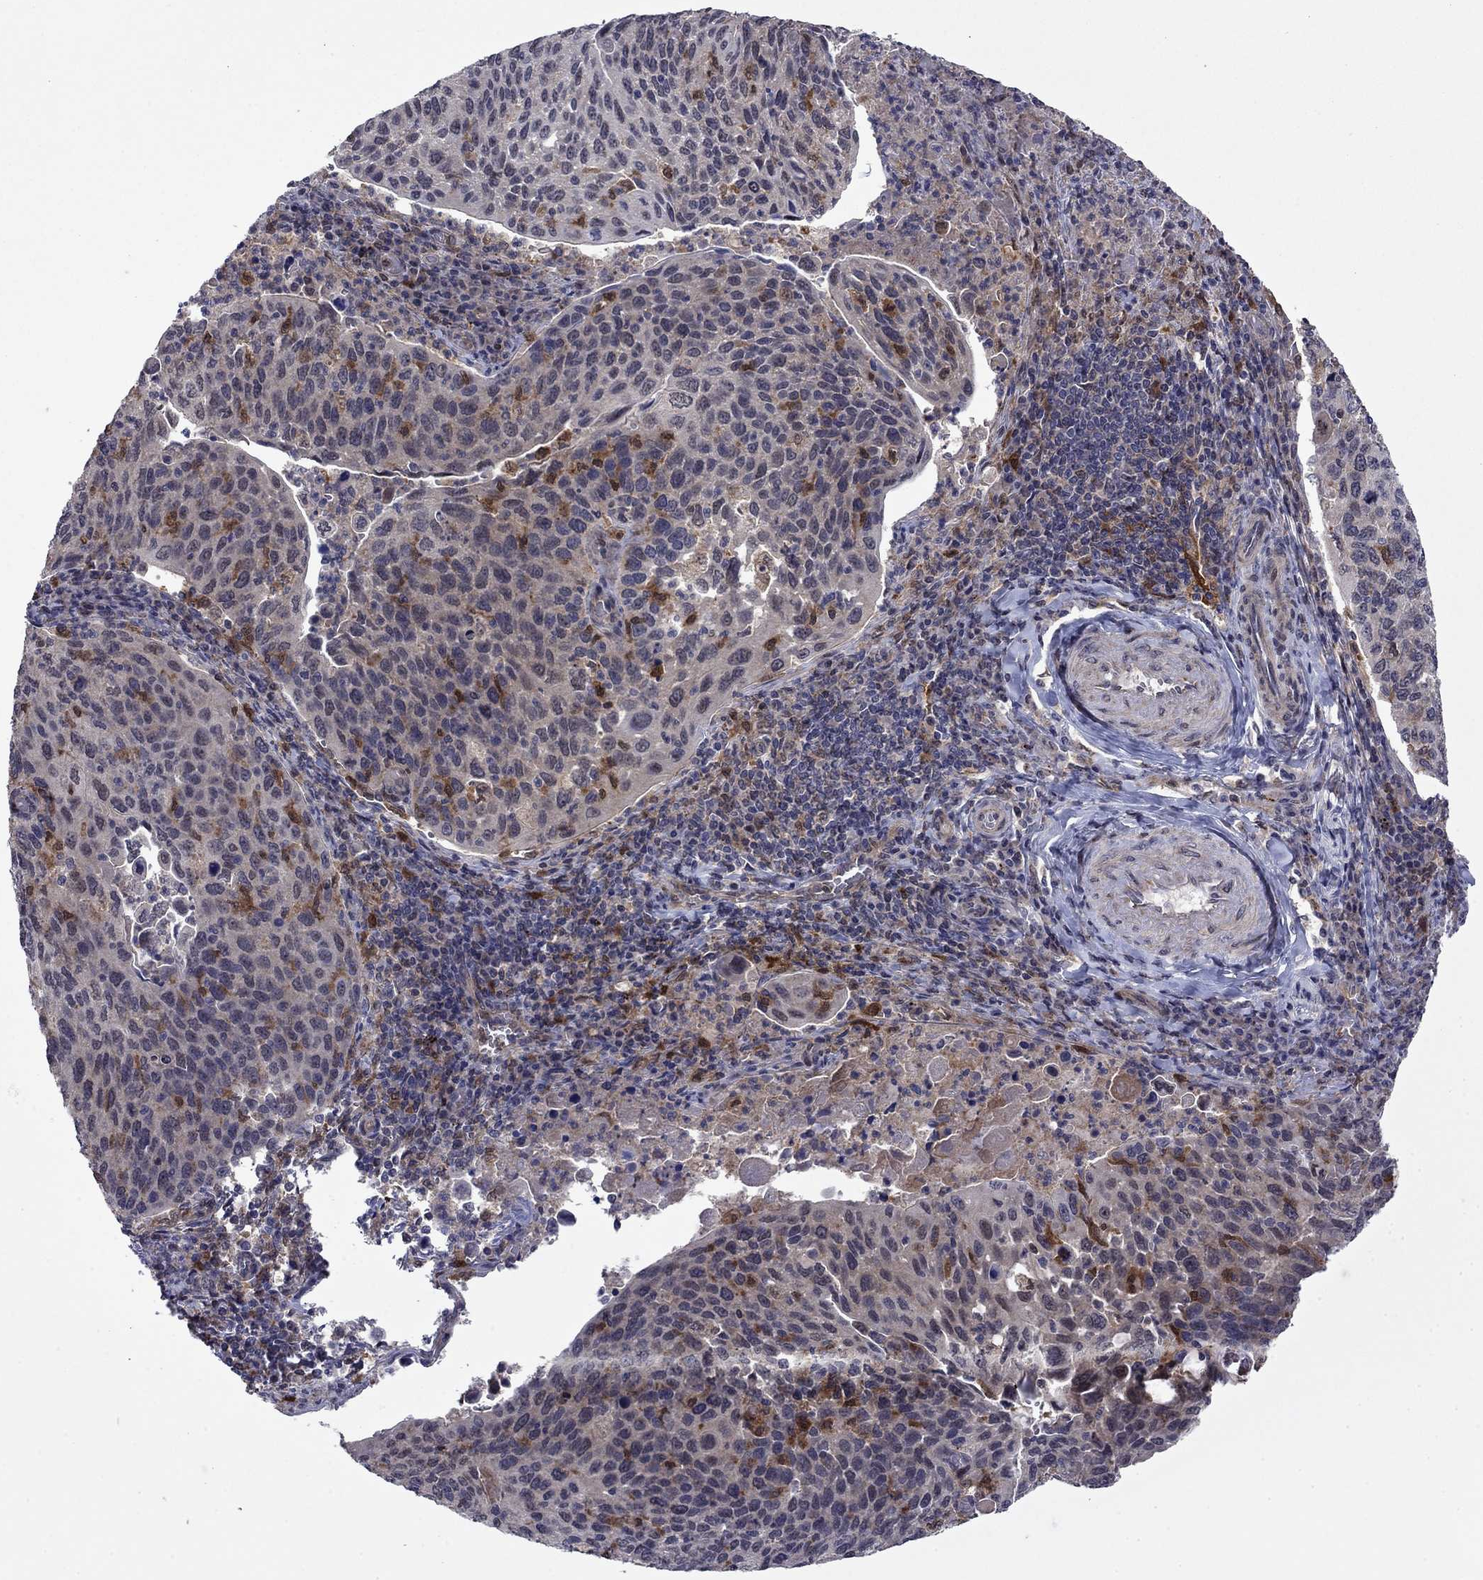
{"staining": {"intensity": "negative", "quantity": "none", "location": "none"}, "tissue": "cervical cancer", "cell_type": "Tumor cells", "image_type": "cancer", "snomed": [{"axis": "morphology", "description": "Squamous cell carcinoma, NOS"}, {"axis": "topography", "description": "Cervix"}], "caption": "This is a histopathology image of immunohistochemistry (IHC) staining of cervical cancer, which shows no expression in tumor cells.", "gene": "TPMT", "patient": {"sex": "female", "age": 54}}